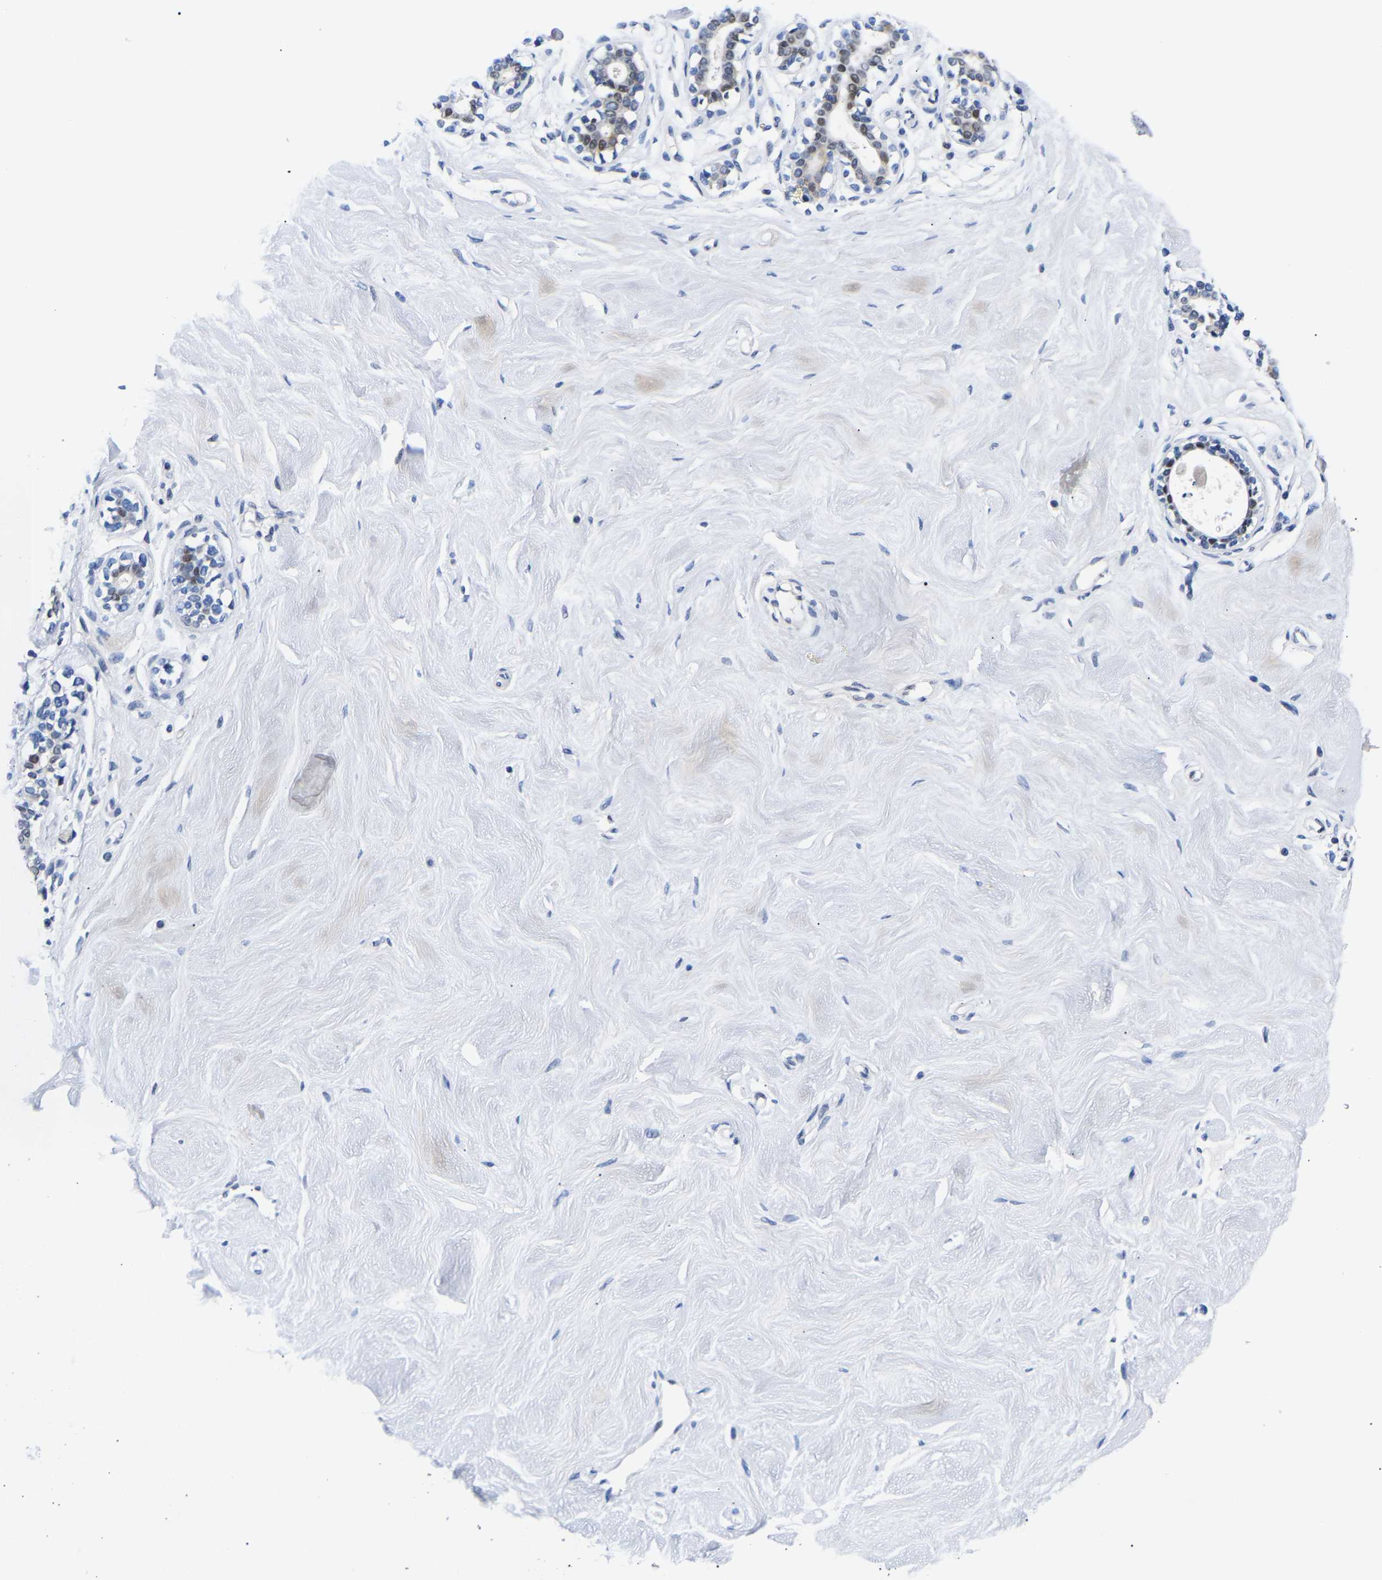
{"staining": {"intensity": "negative", "quantity": "none", "location": "none"}, "tissue": "breast", "cell_type": "Adipocytes", "image_type": "normal", "snomed": [{"axis": "morphology", "description": "Normal tissue, NOS"}, {"axis": "topography", "description": "Breast"}], "caption": "This is a micrograph of IHC staining of normal breast, which shows no positivity in adipocytes. (DAB (3,3'-diaminobenzidine) IHC visualized using brightfield microscopy, high magnification).", "gene": "PTRHD1", "patient": {"sex": "female", "age": 23}}